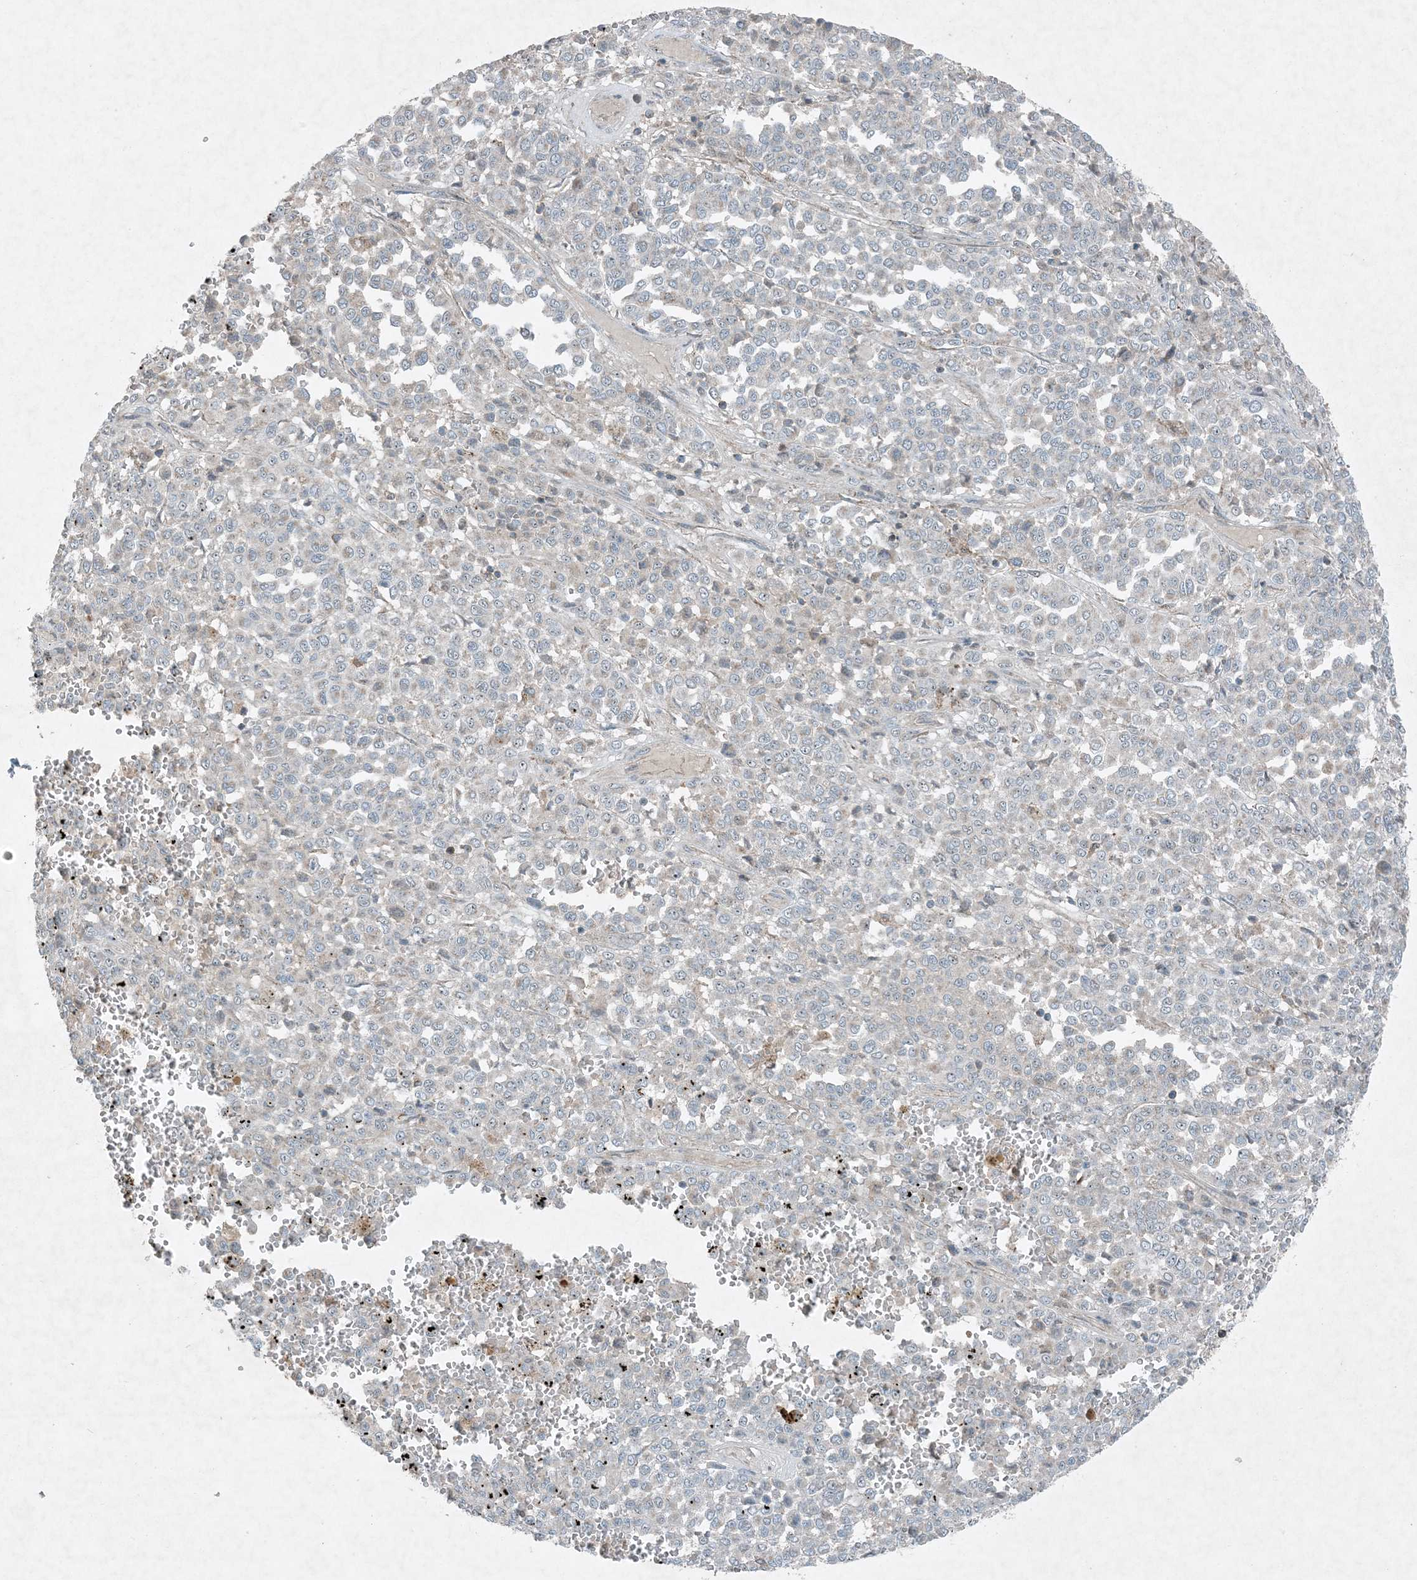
{"staining": {"intensity": "weak", "quantity": "<25%", "location": "nuclear"}, "tissue": "melanoma", "cell_type": "Tumor cells", "image_type": "cancer", "snomed": [{"axis": "morphology", "description": "Malignant melanoma, Metastatic site"}, {"axis": "topography", "description": "Pancreas"}], "caption": "Tumor cells are negative for brown protein staining in malignant melanoma (metastatic site). The staining is performed using DAB (3,3'-diaminobenzidine) brown chromogen with nuclei counter-stained in using hematoxylin.", "gene": "MITD1", "patient": {"sex": "female", "age": 30}}